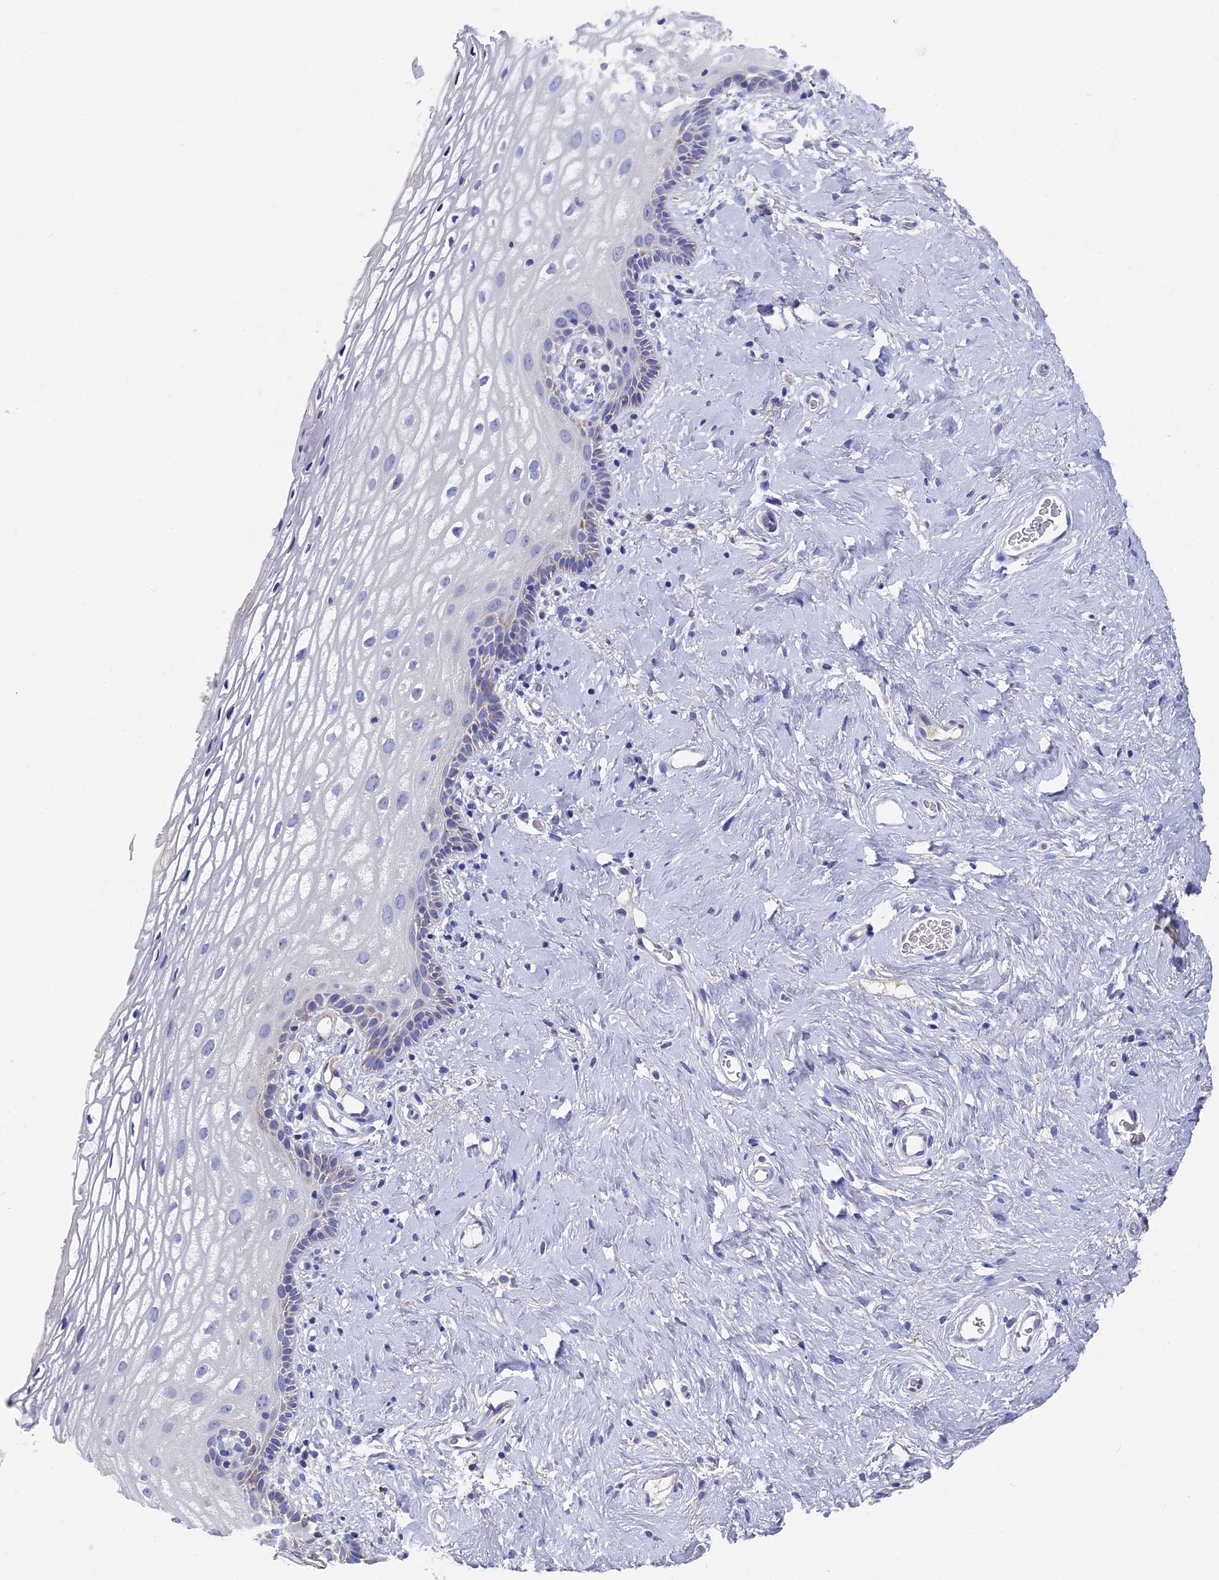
{"staining": {"intensity": "weak", "quantity": "<25%", "location": "cytoplasmic/membranous"}, "tissue": "vagina", "cell_type": "Squamous epithelial cells", "image_type": "normal", "snomed": [{"axis": "morphology", "description": "Normal tissue, NOS"}, {"axis": "morphology", "description": "Adenocarcinoma, NOS"}, {"axis": "topography", "description": "Rectum"}, {"axis": "topography", "description": "Vagina"}], "caption": "Squamous epithelial cells show no significant protein staining in normal vagina. Brightfield microscopy of immunohistochemistry stained with DAB (brown) and hematoxylin (blue), captured at high magnification.", "gene": "OAT", "patient": {"sex": "female", "age": 71}}